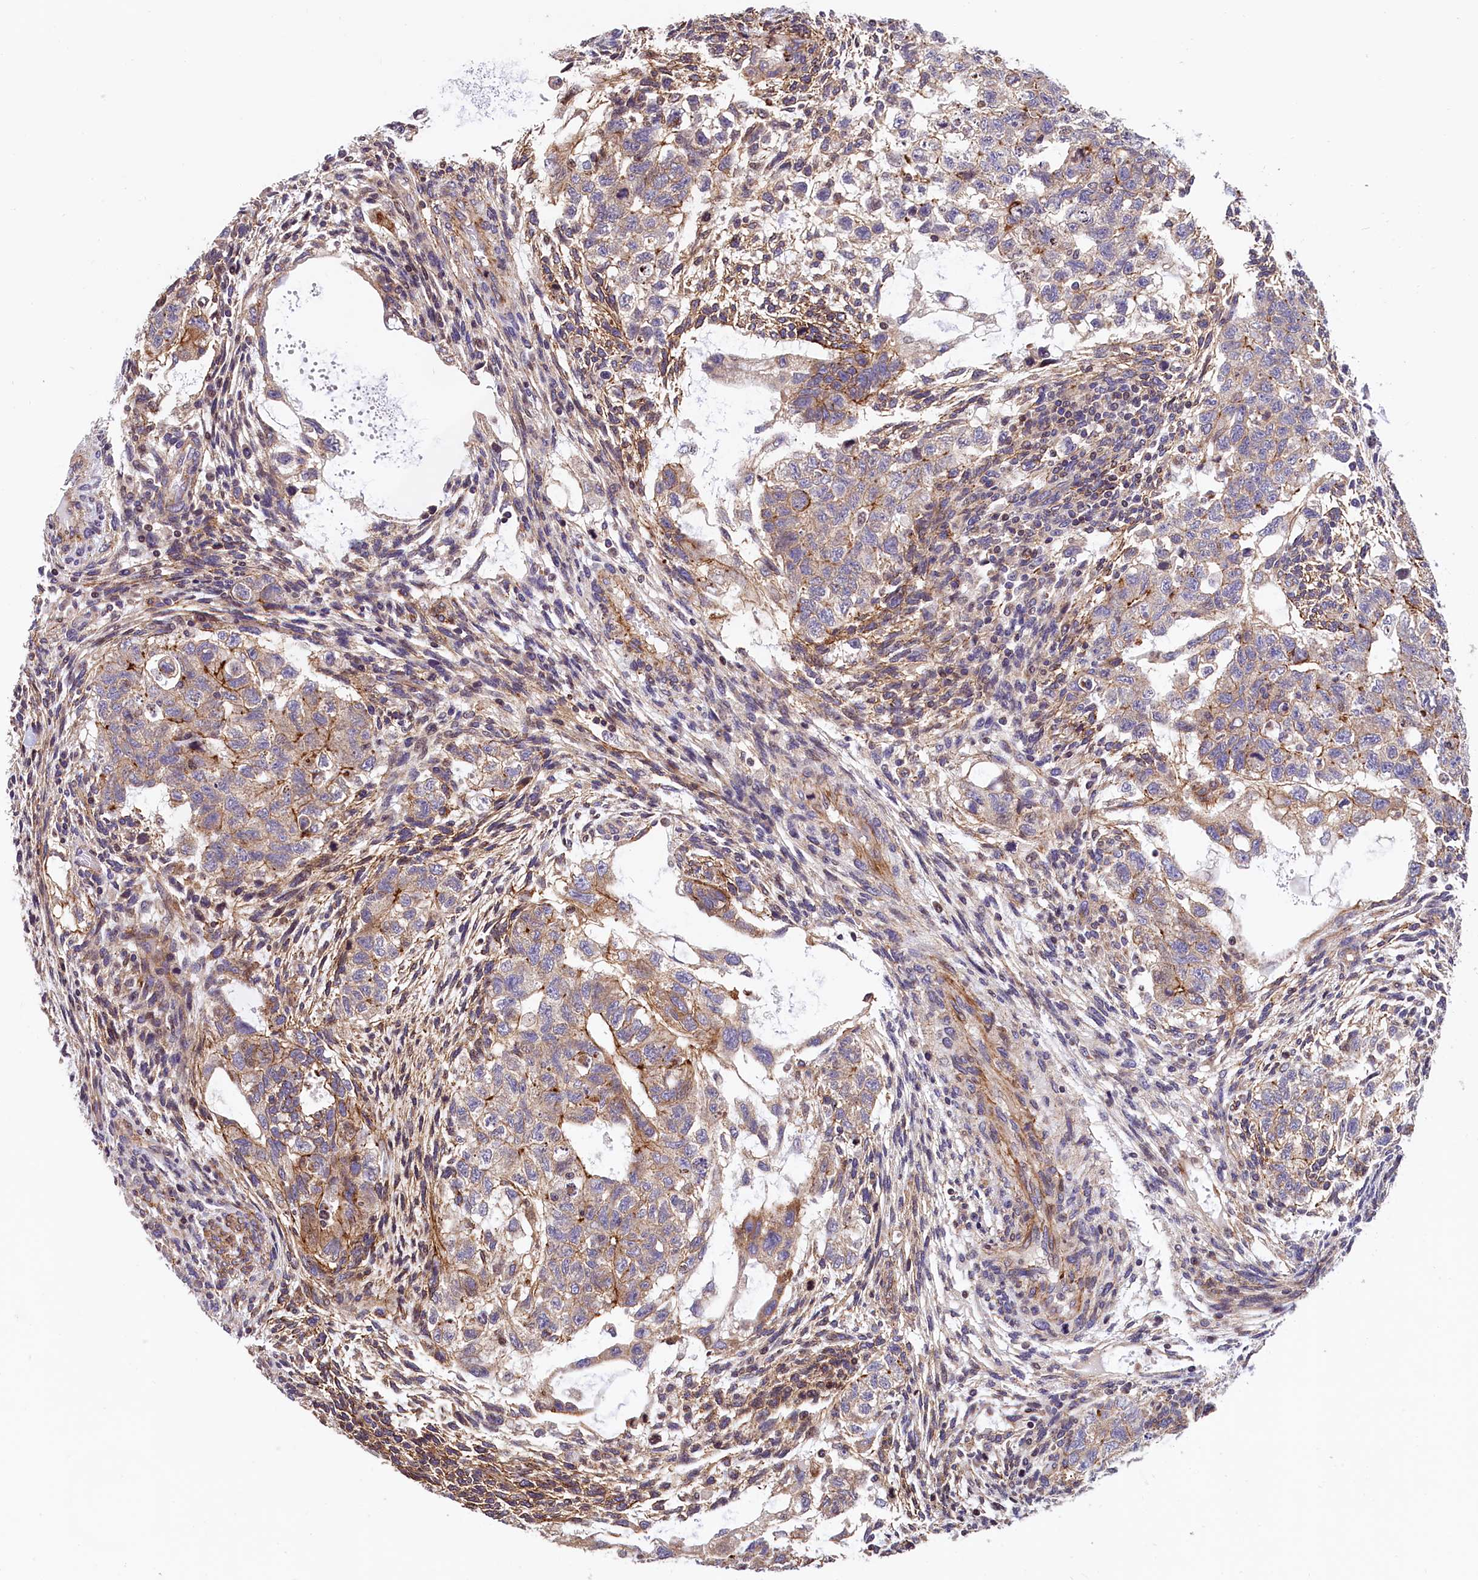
{"staining": {"intensity": "moderate", "quantity": ">75%", "location": "cytoplasmic/membranous"}, "tissue": "testis cancer", "cell_type": "Tumor cells", "image_type": "cancer", "snomed": [{"axis": "morphology", "description": "Carcinoma, Embryonal, NOS"}, {"axis": "topography", "description": "Testis"}], "caption": "Human testis cancer stained with a brown dye exhibits moderate cytoplasmic/membranous positive positivity in approximately >75% of tumor cells.", "gene": "ZNF2", "patient": {"sex": "male", "age": 36}}